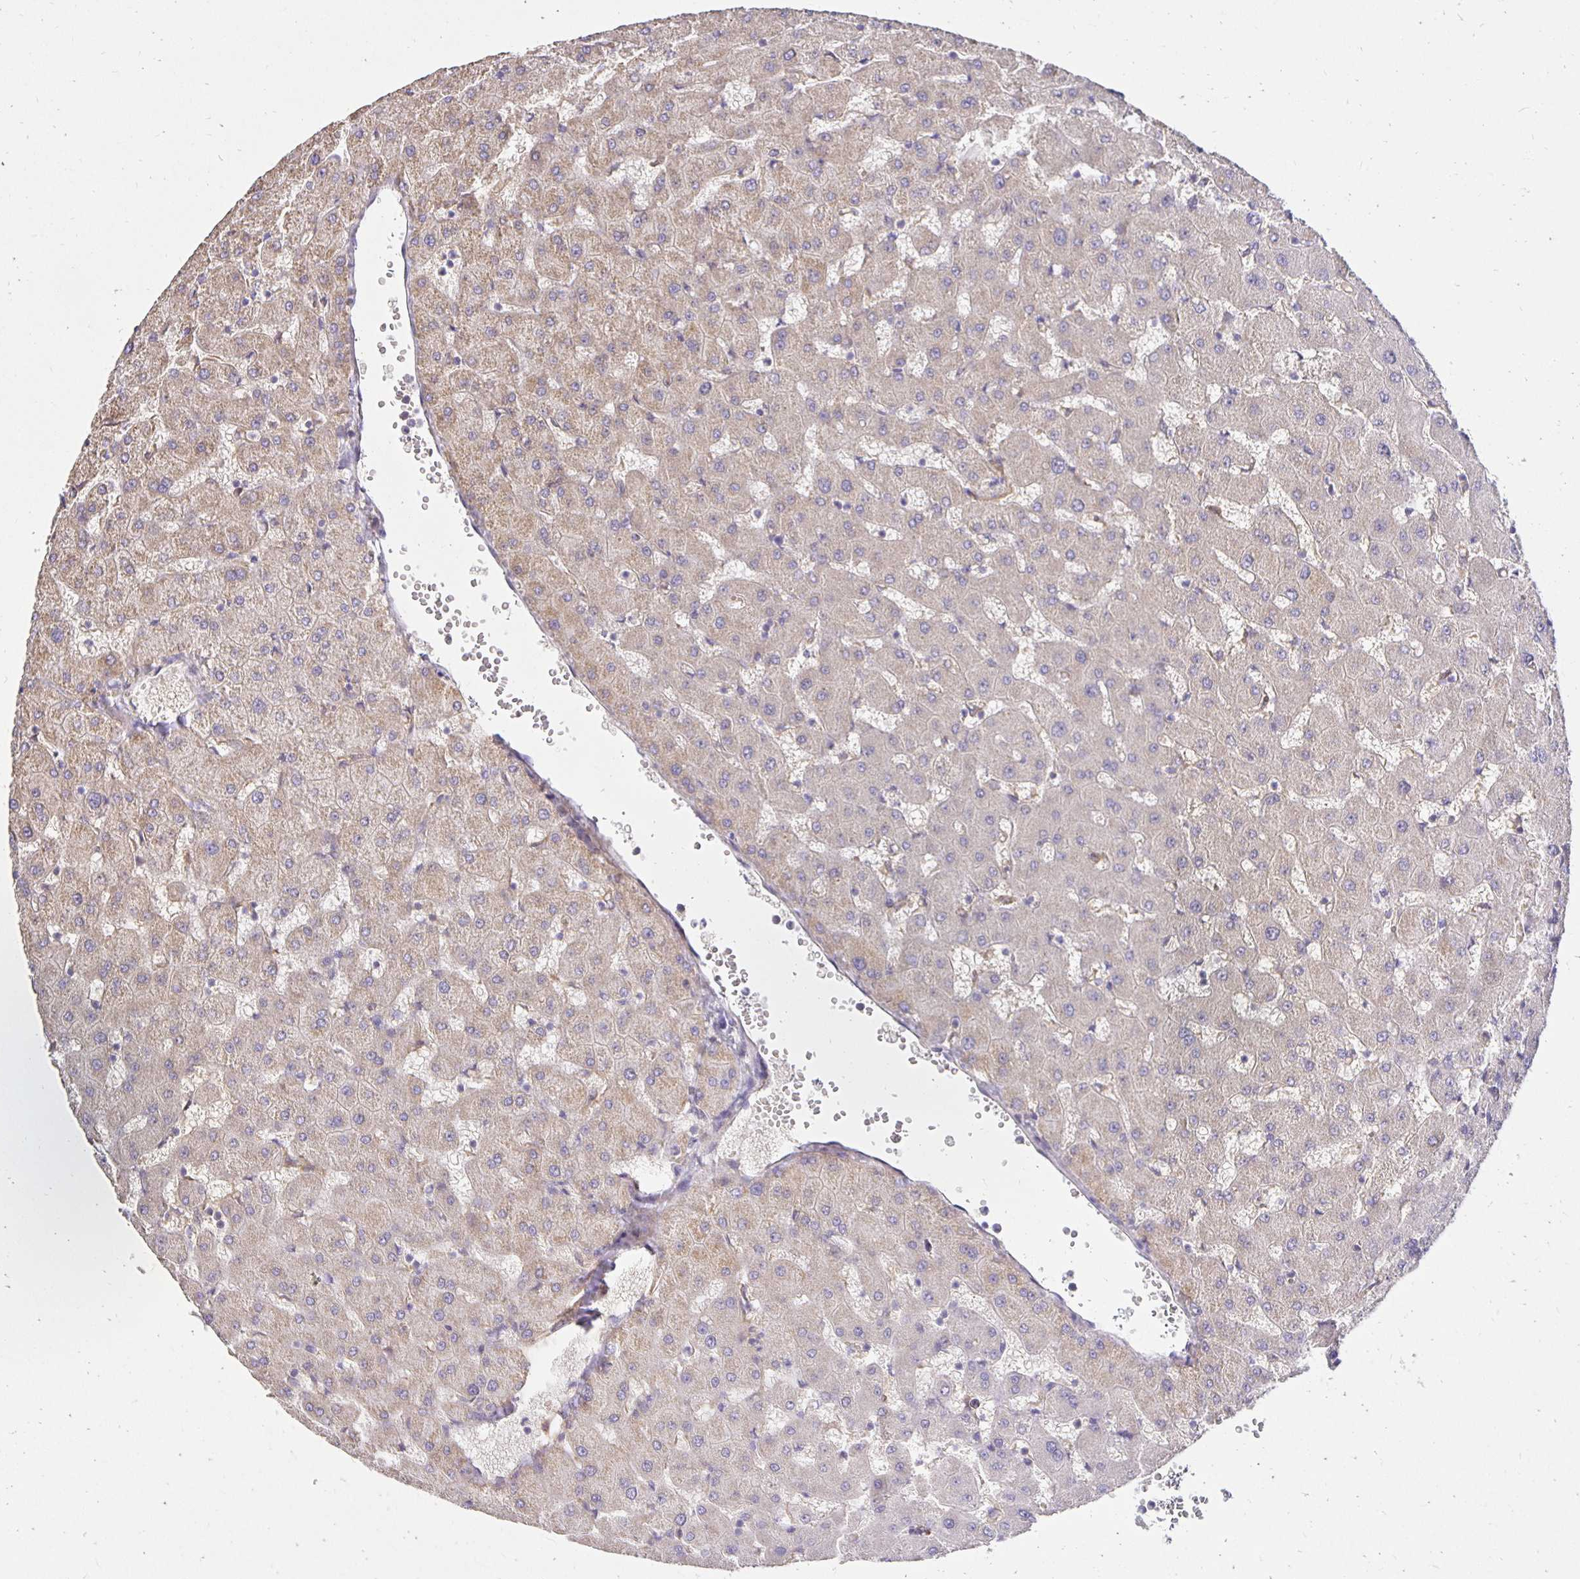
{"staining": {"intensity": "negative", "quantity": "none", "location": "none"}, "tissue": "liver", "cell_type": "Cholangiocytes", "image_type": "normal", "snomed": [{"axis": "morphology", "description": "Normal tissue, NOS"}, {"axis": "topography", "description": "Liver"}], "caption": "This photomicrograph is of normal liver stained with IHC to label a protein in brown with the nuclei are counter-stained blue. There is no staining in cholangiocytes.", "gene": "PNPLA3", "patient": {"sex": "female", "age": 63}}